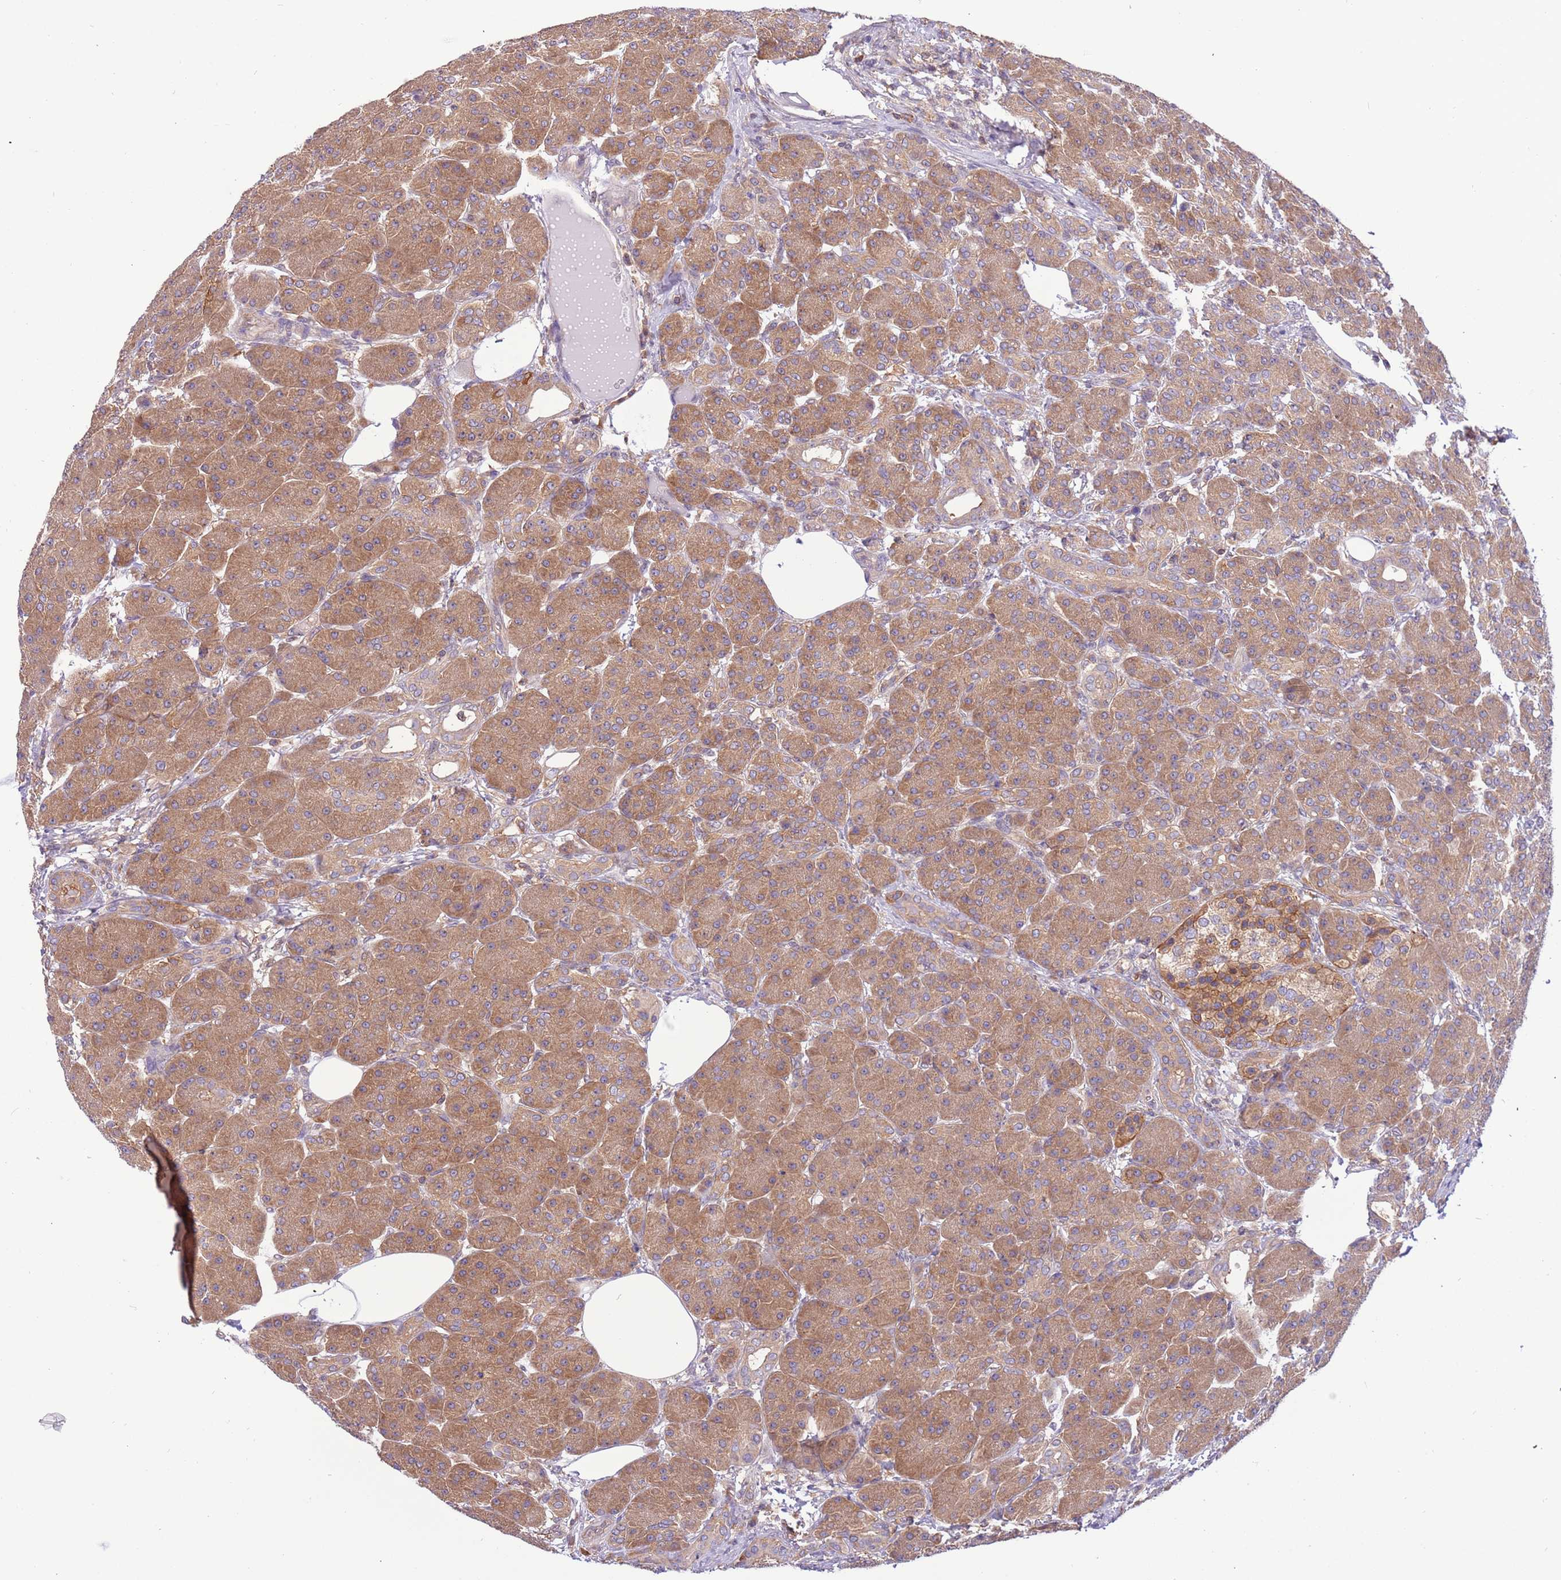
{"staining": {"intensity": "moderate", "quantity": "25%-75%", "location": "cytoplasmic/membranous"}, "tissue": "pancreas", "cell_type": "Exocrine glandular cells", "image_type": "normal", "snomed": [{"axis": "morphology", "description": "Normal tissue, NOS"}, {"axis": "topography", "description": "Pancreas"}], "caption": "Immunohistochemistry of unremarkable human pancreas shows medium levels of moderate cytoplasmic/membranous staining in about 25%-75% of exocrine glandular cells. Using DAB (brown) and hematoxylin (blue) stains, captured at high magnification using brightfield microscopy.", "gene": "STIP1", "patient": {"sex": "male", "age": 63}}